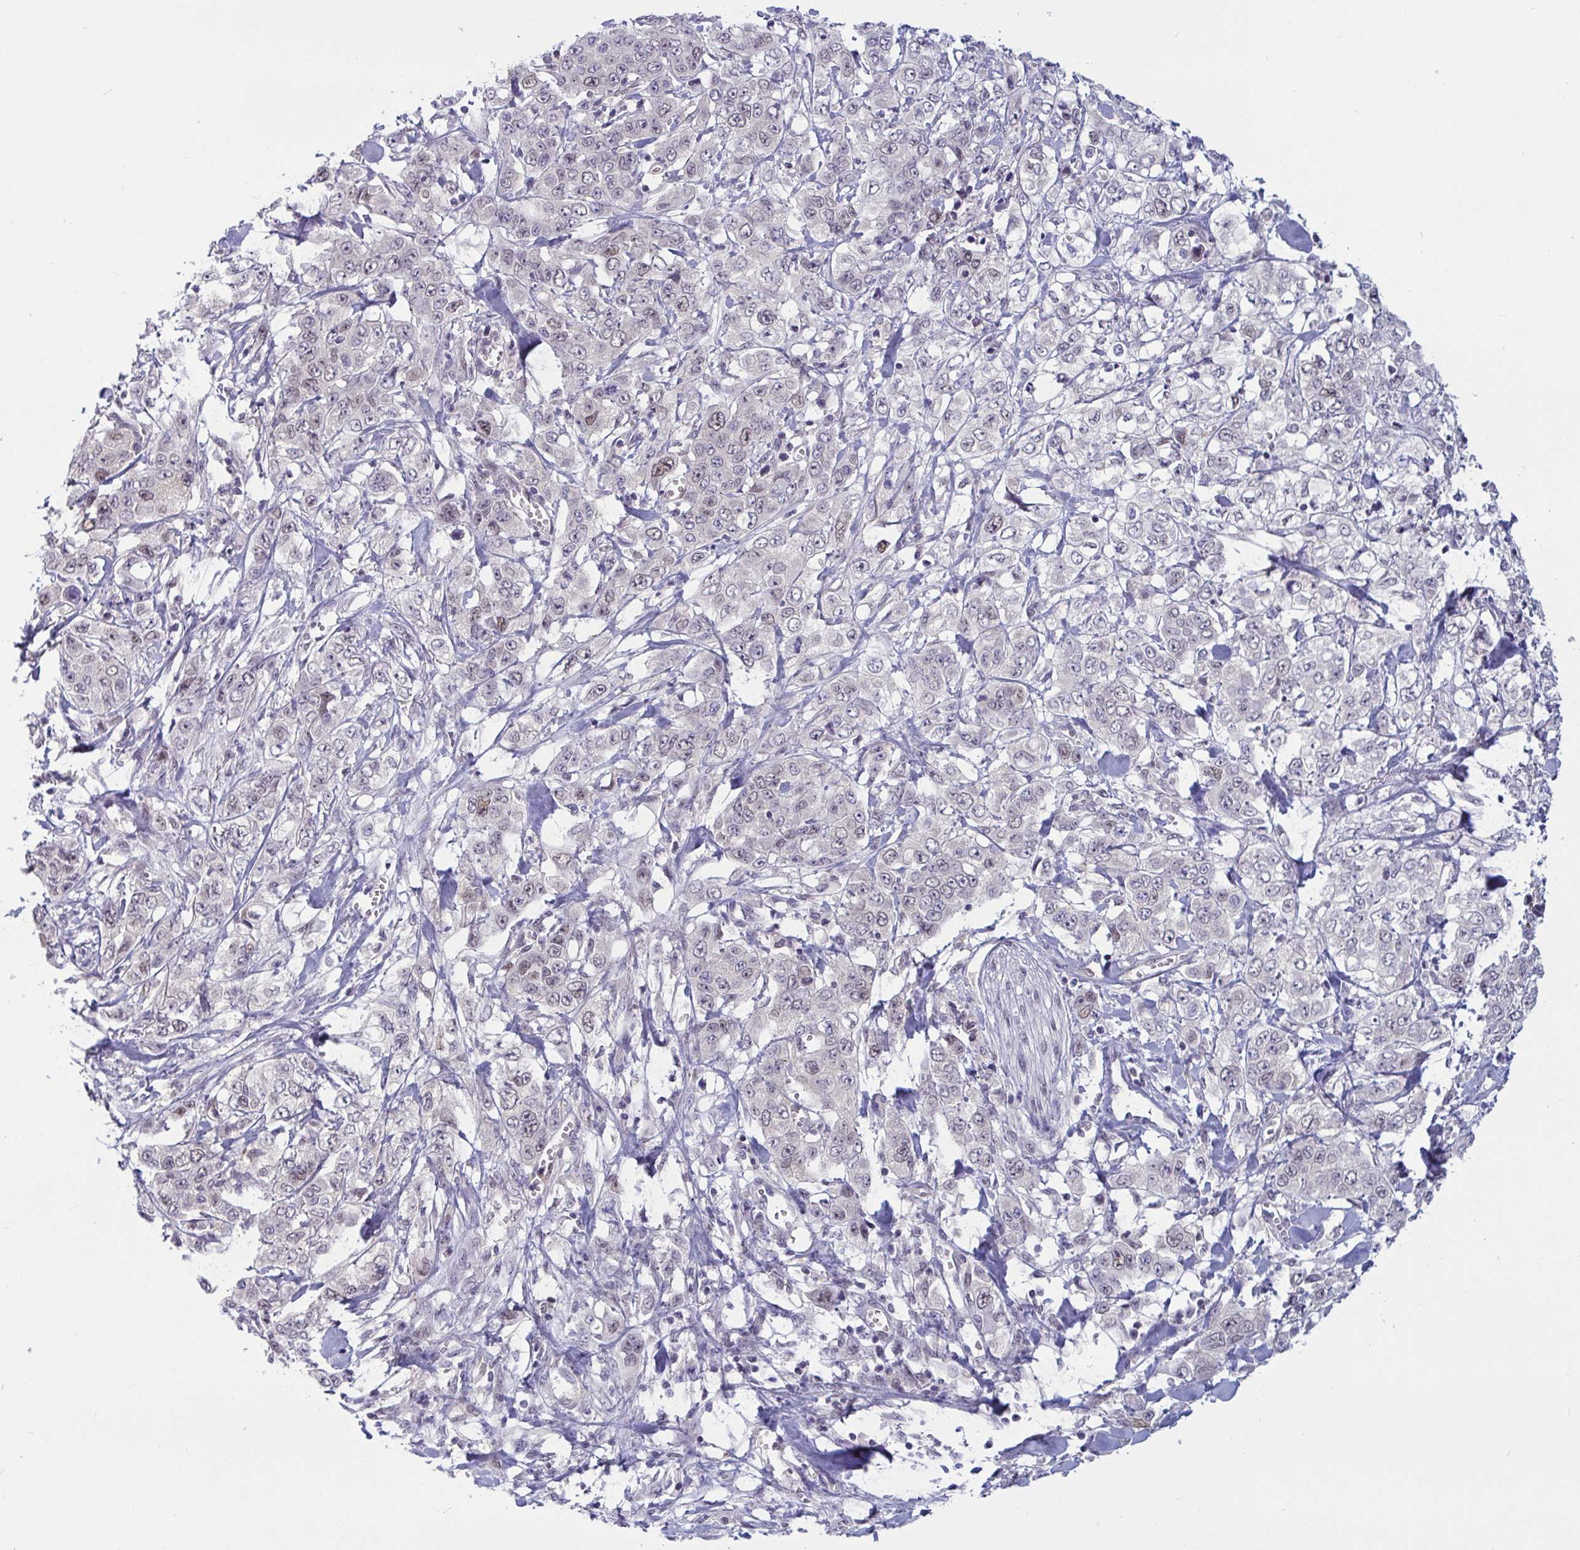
{"staining": {"intensity": "weak", "quantity": "<25%", "location": "nuclear"}, "tissue": "stomach cancer", "cell_type": "Tumor cells", "image_type": "cancer", "snomed": [{"axis": "morphology", "description": "Adenocarcinoma, NOS"}, {"axis": "topography", "description": "Stomach, upper"}], "caption": "Human stomach cancer (adenocarcinoma) stained for a protein using IHC exhibits no staining in tumor cells.", "gene": "TSN", "patient": {"sex": "male", "age": 62}}